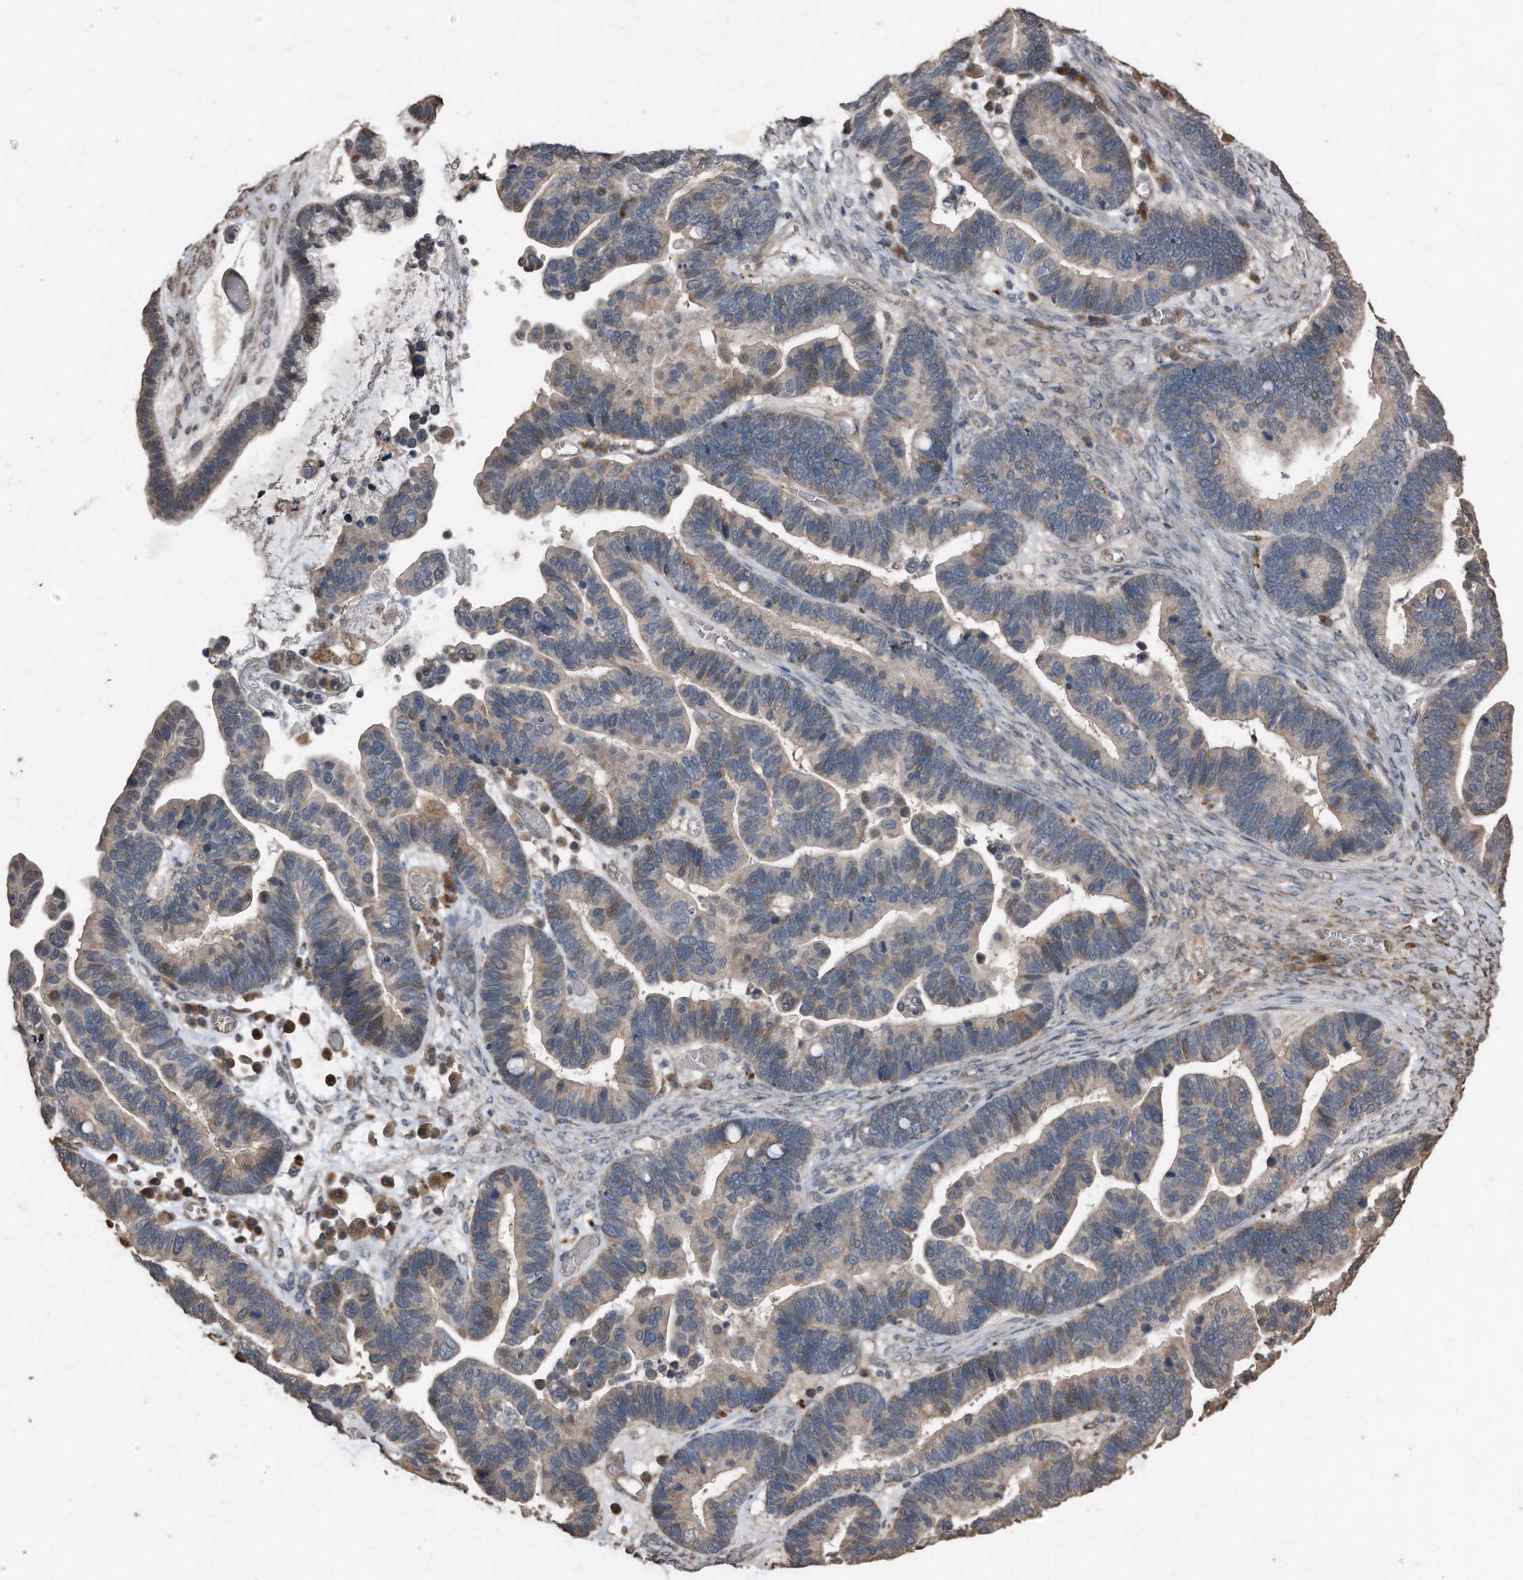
{"staining": {"intensity": "weak", "quantity": "25%-75%", "location": "cytoplasmic/membranous"}, "tissue": "ovarian cancer", "cell_type": "Tumor cells", "image_type": "cancer", "snomed": [{"axis": "morphology", "description": "Cystadenocarcinoma, serous, NOS"}, {"axis": "topography", "description": "Ovary"}], "caption": "The immunohistochemical stain shows weak cytoplasmic/membranous positivity in tumor cells of serous cystadenocarcinoma (ovarian) tissue.", "gene": "ANKRD10", "patient": {"sex": "female", "age": 56}}